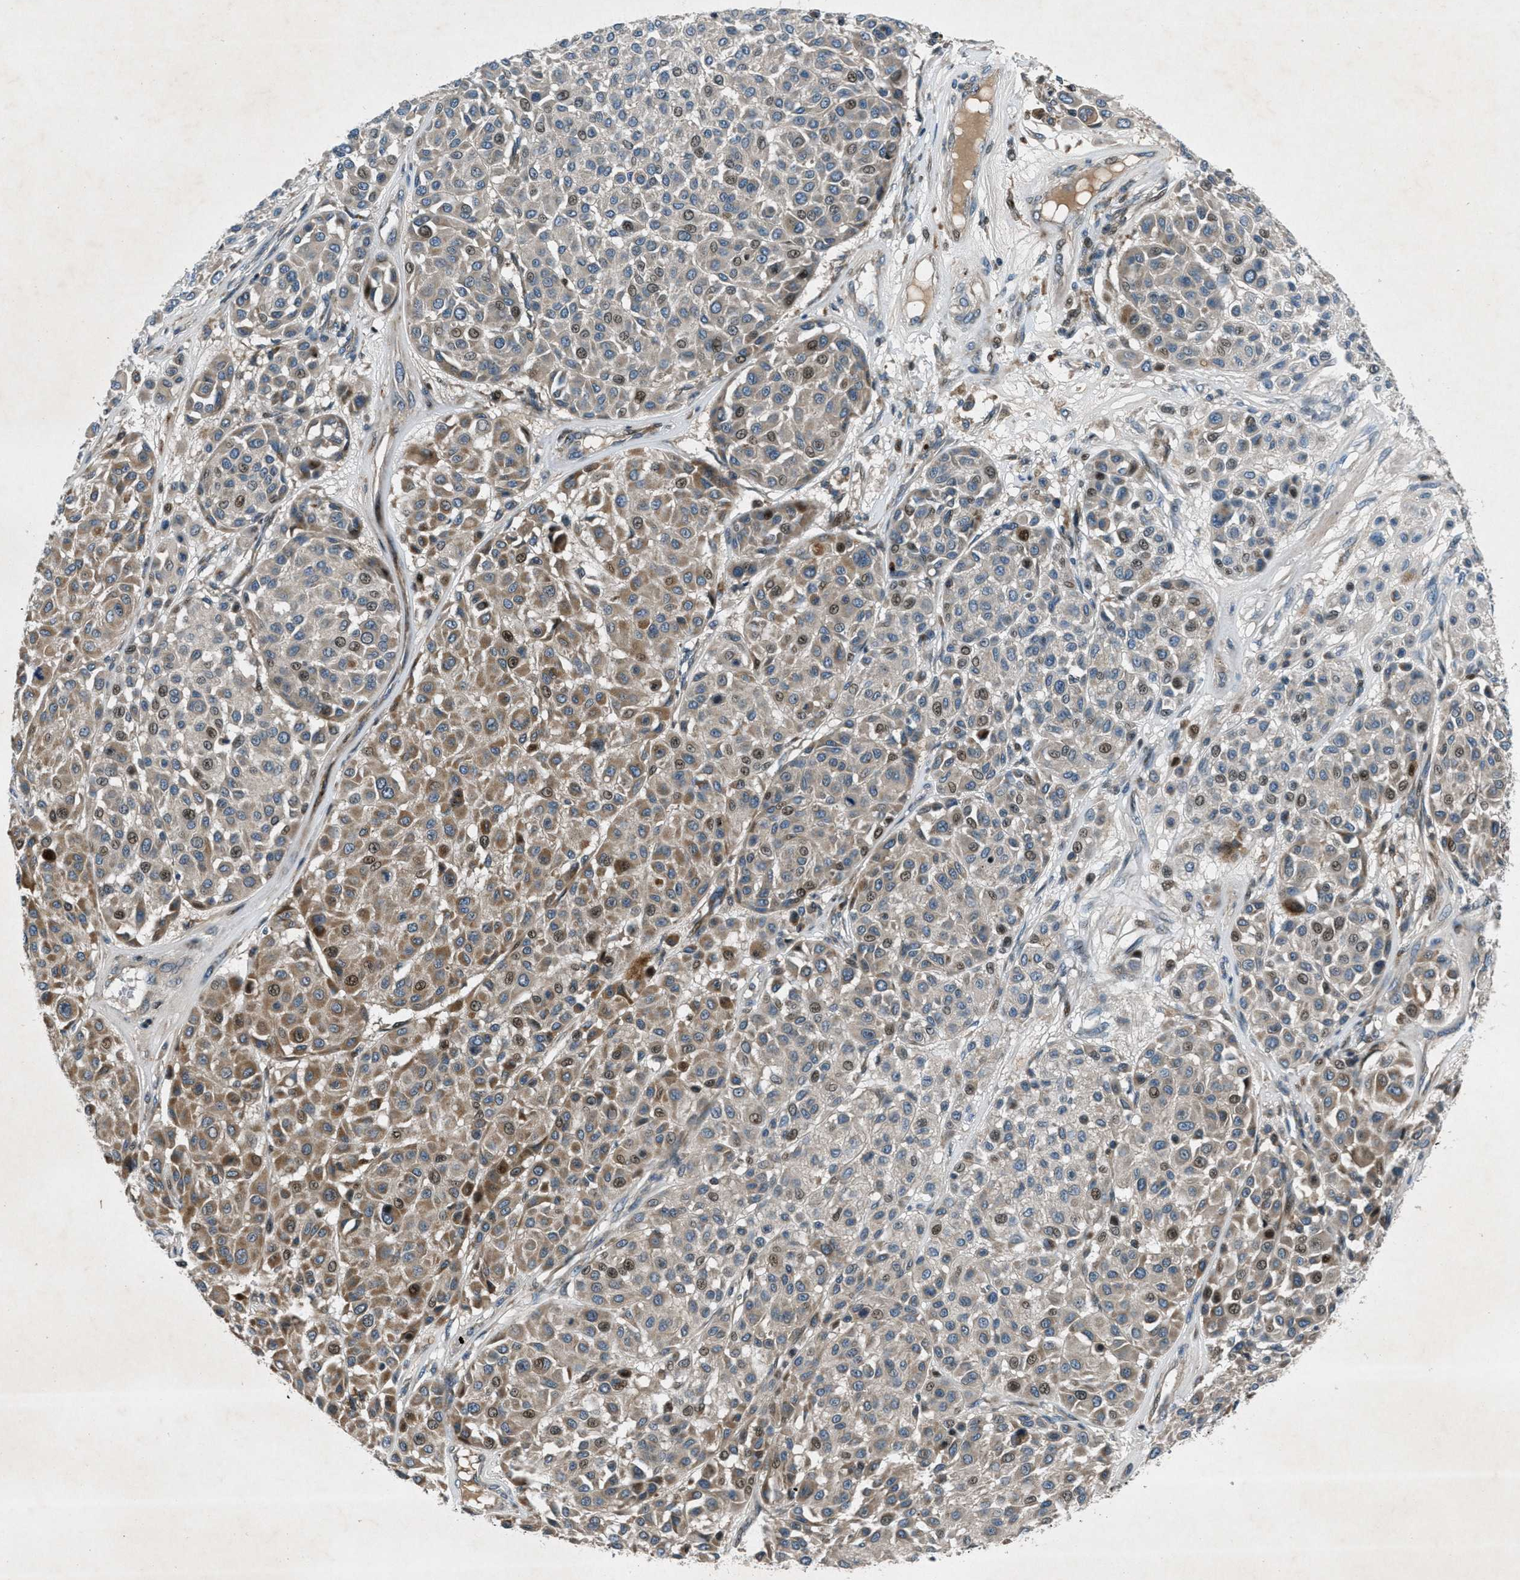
{"staining": {"intensity": "moderate", "quantity": "25%-75%", "location": "cytoplasmic/membranous,nuclear"}, "tissue": "melanoma", "cell_type": "Tumor cells", "image_type": "cancer", "snomed": [{"axis": "morphology", "description": "Malignant melanoma, Metastatic site"}, {"axis": "topography", "description": "Soft tissue"}], "caption": "Moderate cytoplasmic/membranous and nuclear expression is identified in about 25%-75% of tumor cells in melanoma. (DAB (3,3'-diaminobenzidine) IHC, brown staining for protein, blue staining for nuclei).", "gene": "CLEC2D", "patient": {"sex": "male", "age": 41}}